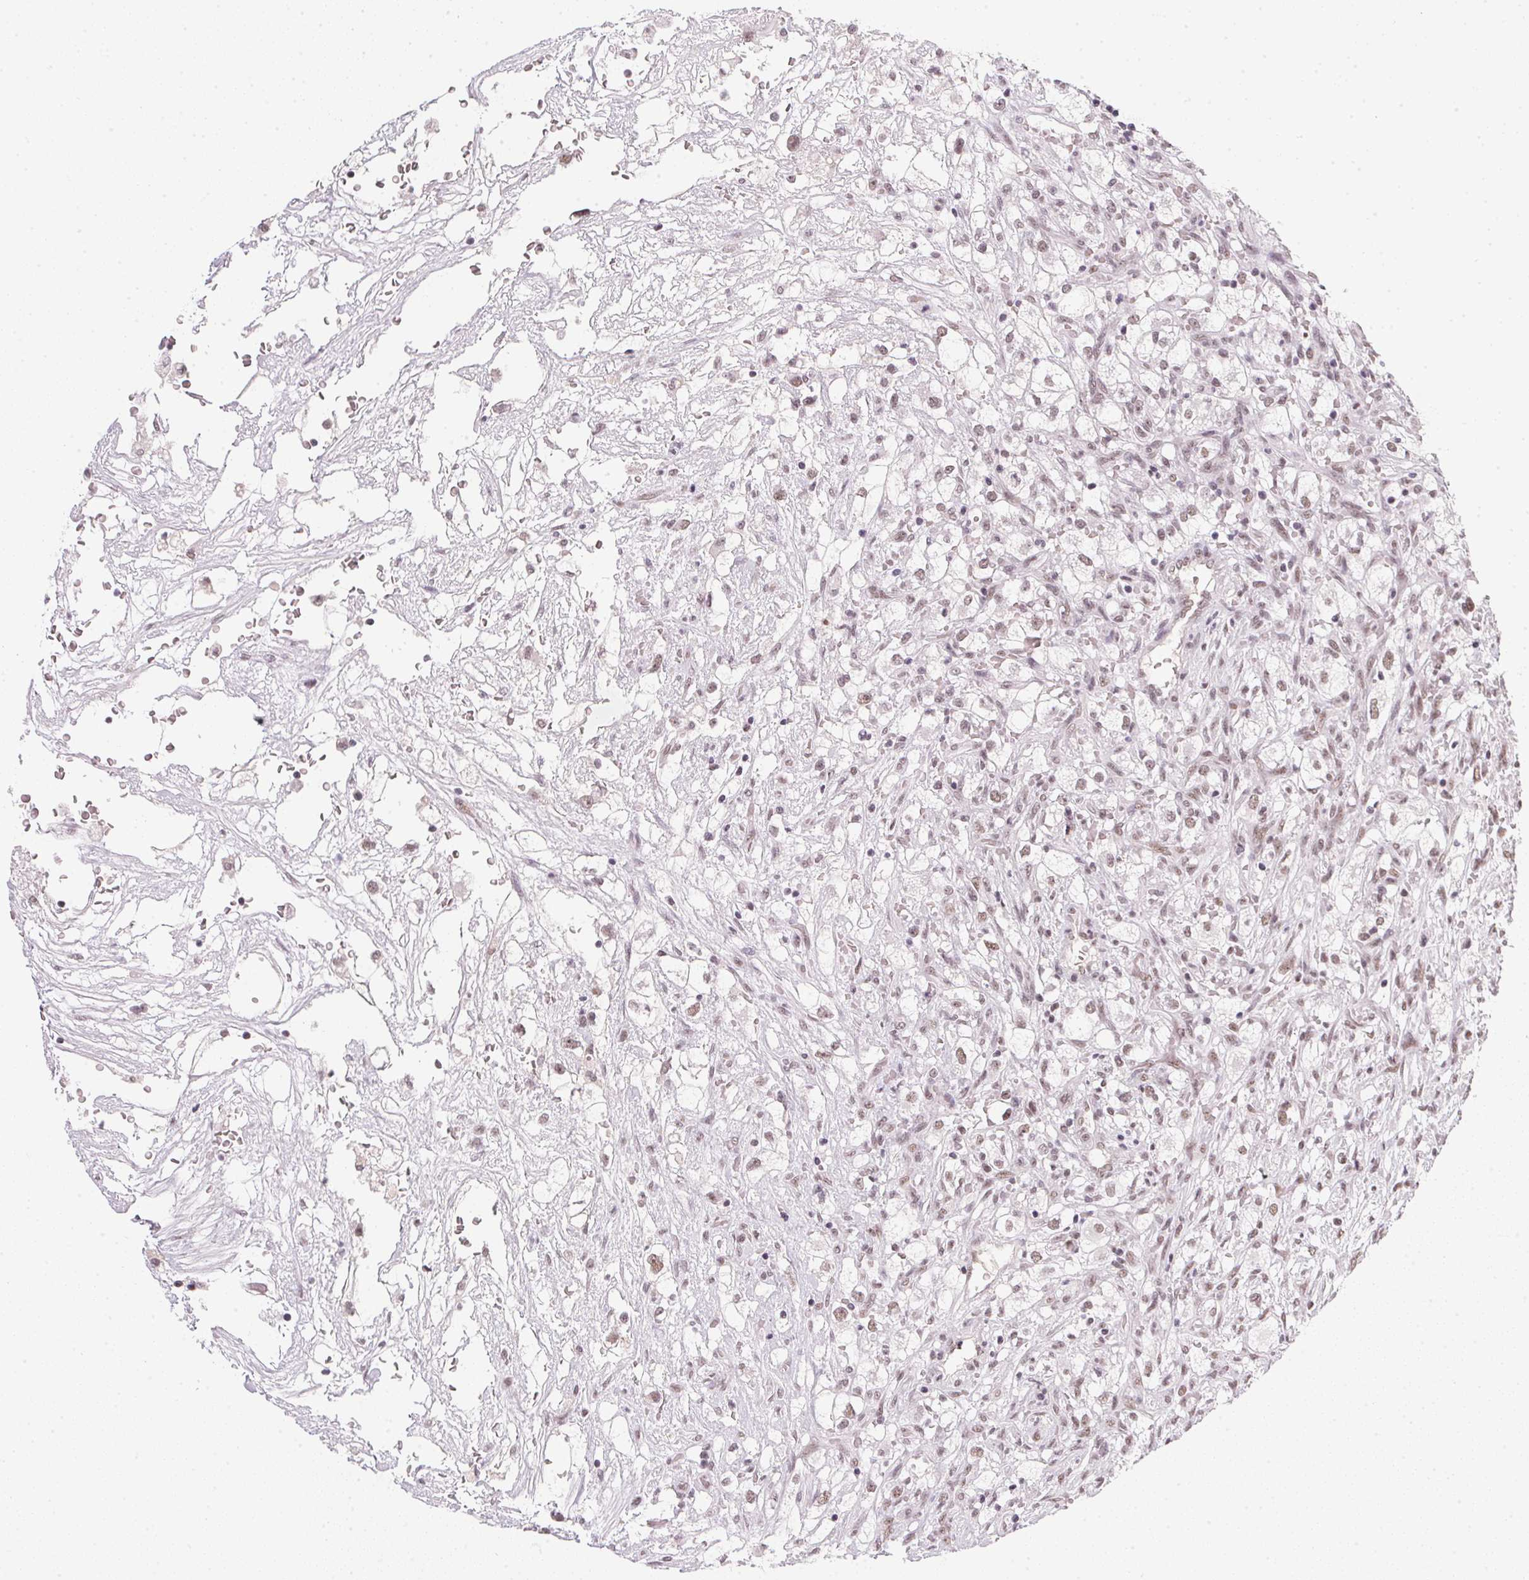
{"staining": {"intensity": "weak", "quantity": ">75%", "location": "nuclear"}, "tissue": "renal cancer", "cell_type": "Tumor cells", "image_type": "cancer", "snomed": [{"axis": "morphology", "description": "Adenocarcinoma, NOS"}, {"axis": "topography", "description": "Kidney"}], "caption": "Protein staining reveals weak nuclear positivity in approximately >75% of tumor cells in renal adenocarcinoma. The protein of interest is stained brown, and the nuclei are stained in blue (DAB IHC with brightfield microscopy, high magnification).", "gene": "SRSF7", "patient": {"sex": "male", "age": 59}}